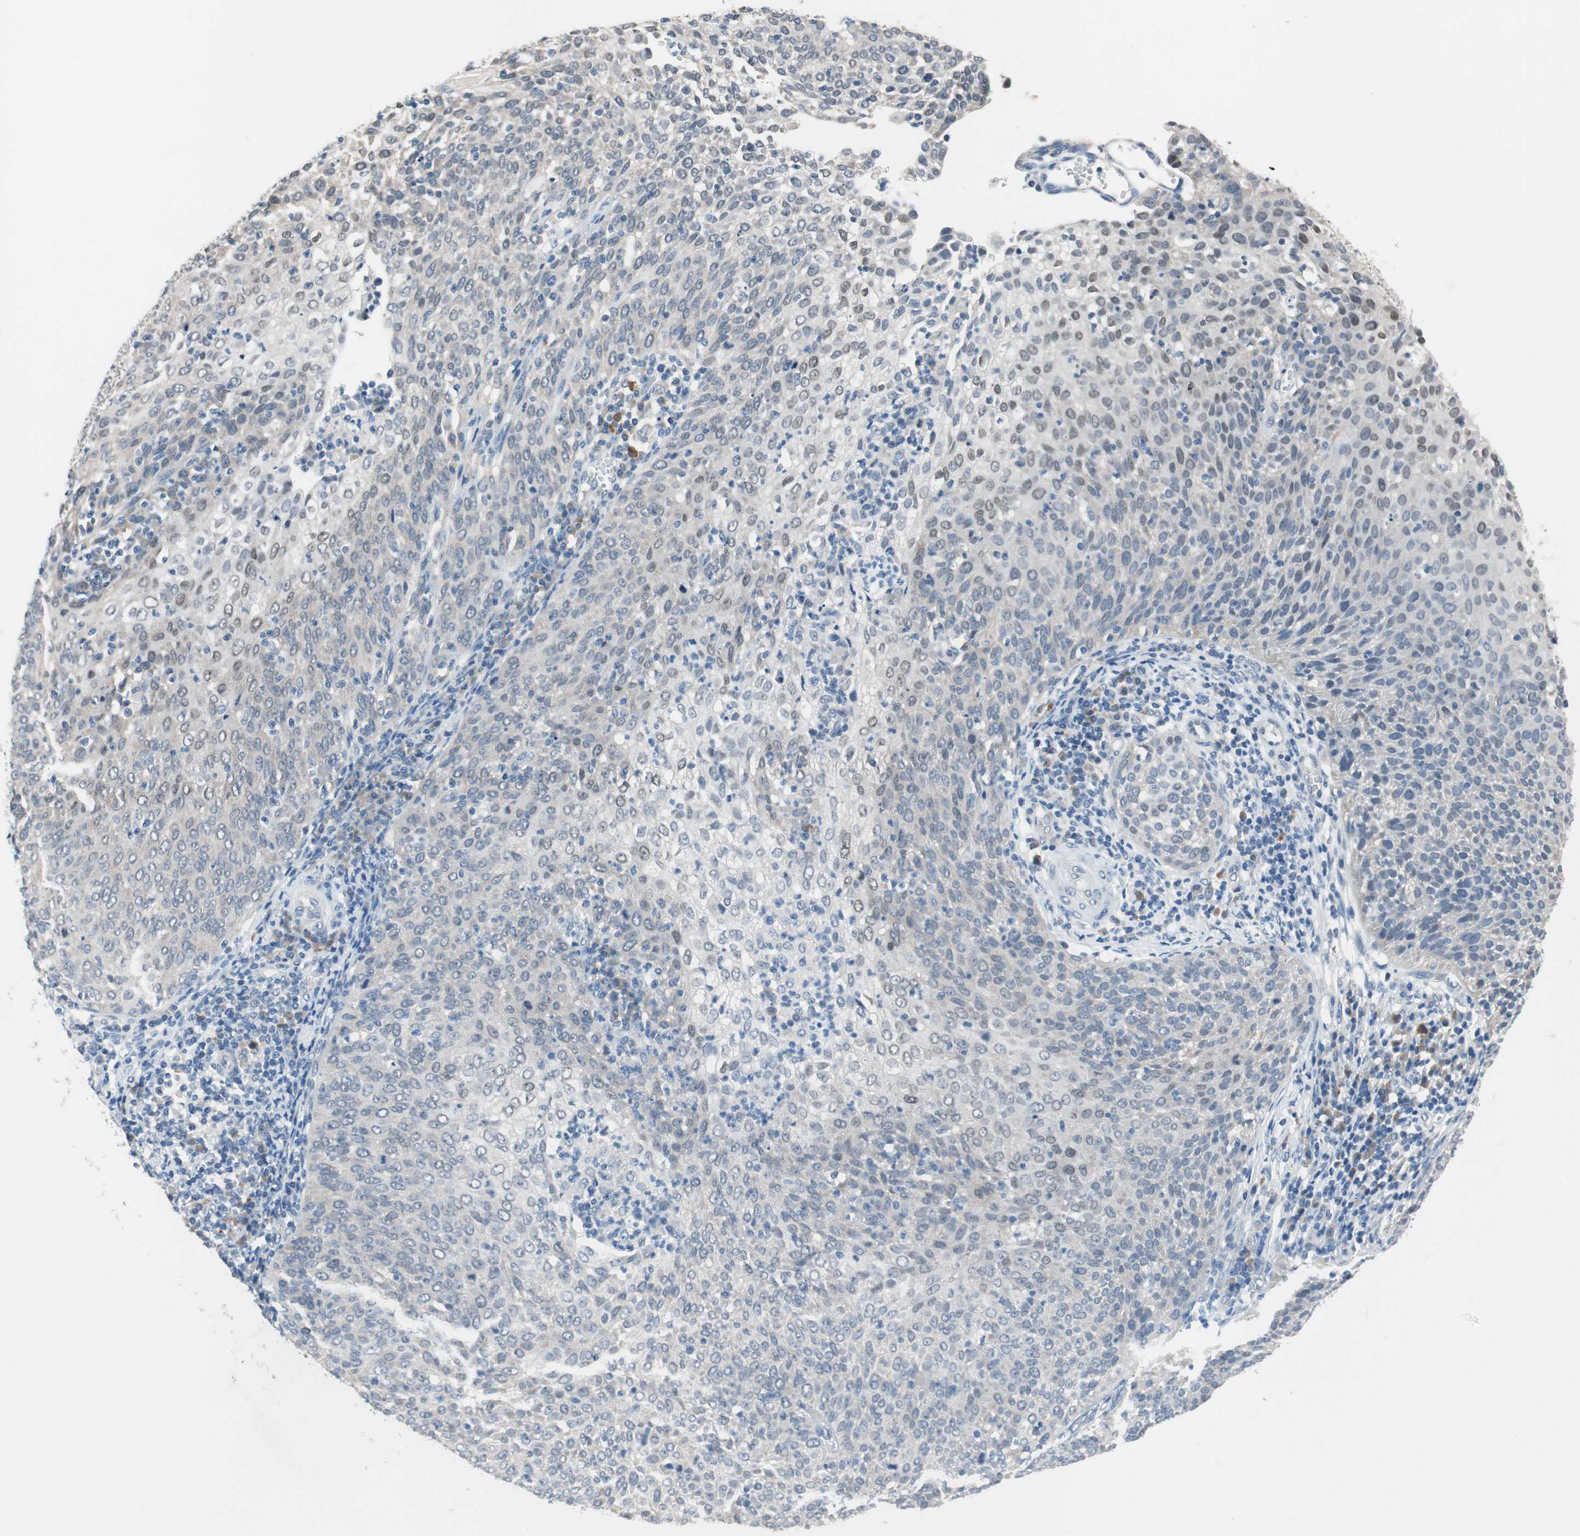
{"staining": {"intensity": "negative", "quantity": "none", "location": "none"}, "tissue": "cervical cancer", "cell_type": "Tumor cells", "image_type": "cancer", "snomed": [{"axis": "morphology", "description": "Squamous cell carcinoma, NOS"}, {"axis": "topography", "description": "Cervix"}], "caption": "Immunohistochemistry of human cervical cancer shows no staining in tumor cells.", "gene": "GRHL1", "patient": {"sex": "female", "age": 38}}